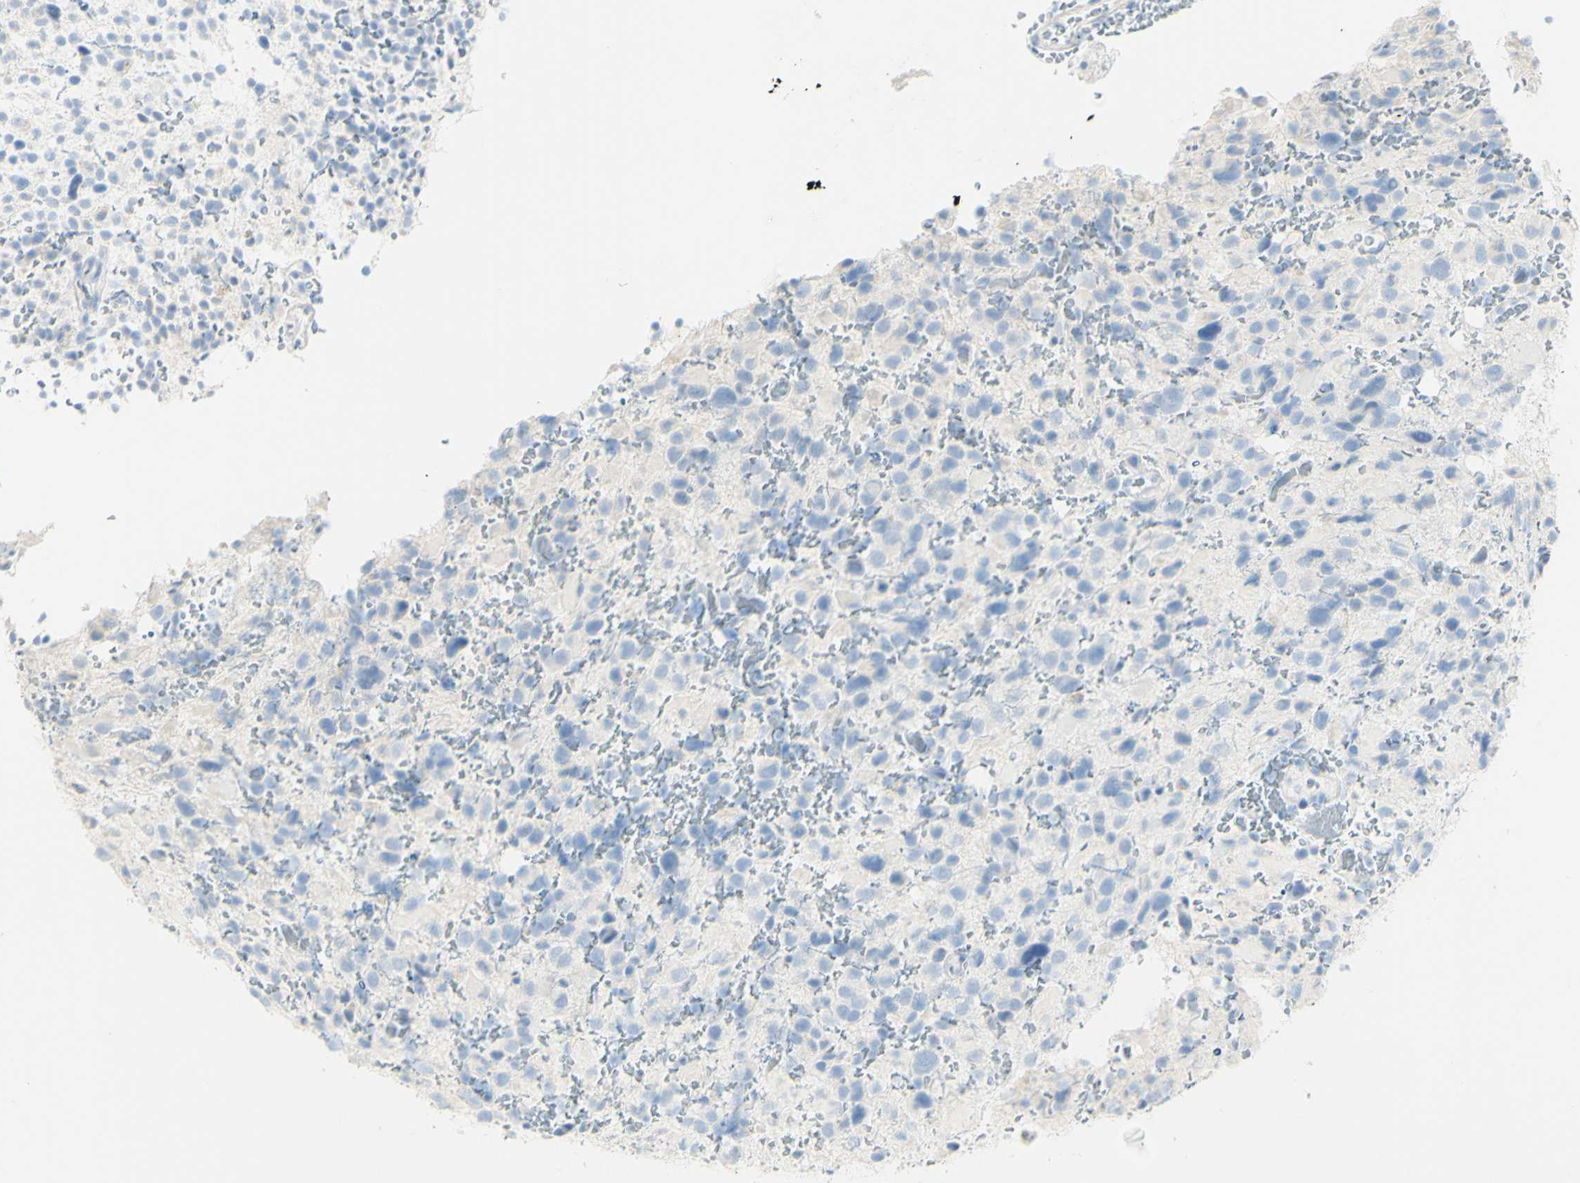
{"staining": {"intensity": "negative", "quantity": "none", "location": "none"}, "tissue": "glioma", "cell_type": "Tumor cells", "image_type": "cancer", "snomed": [{"axis": "morphology", "description": "Glioma, malignant, High grade"}, {"axis": "topography", "description": "Brain"}], "caption": "Glioma was stained to show a protein in brown. There is no significant expression in tumor cells. (Brightfield microscopy of DAB (3,3'-diaminobenzidine) immunohistochemistry (IHC) at high magnification).", "gene": "LETM1", "patient": {"sex": "male", "age": 48}}